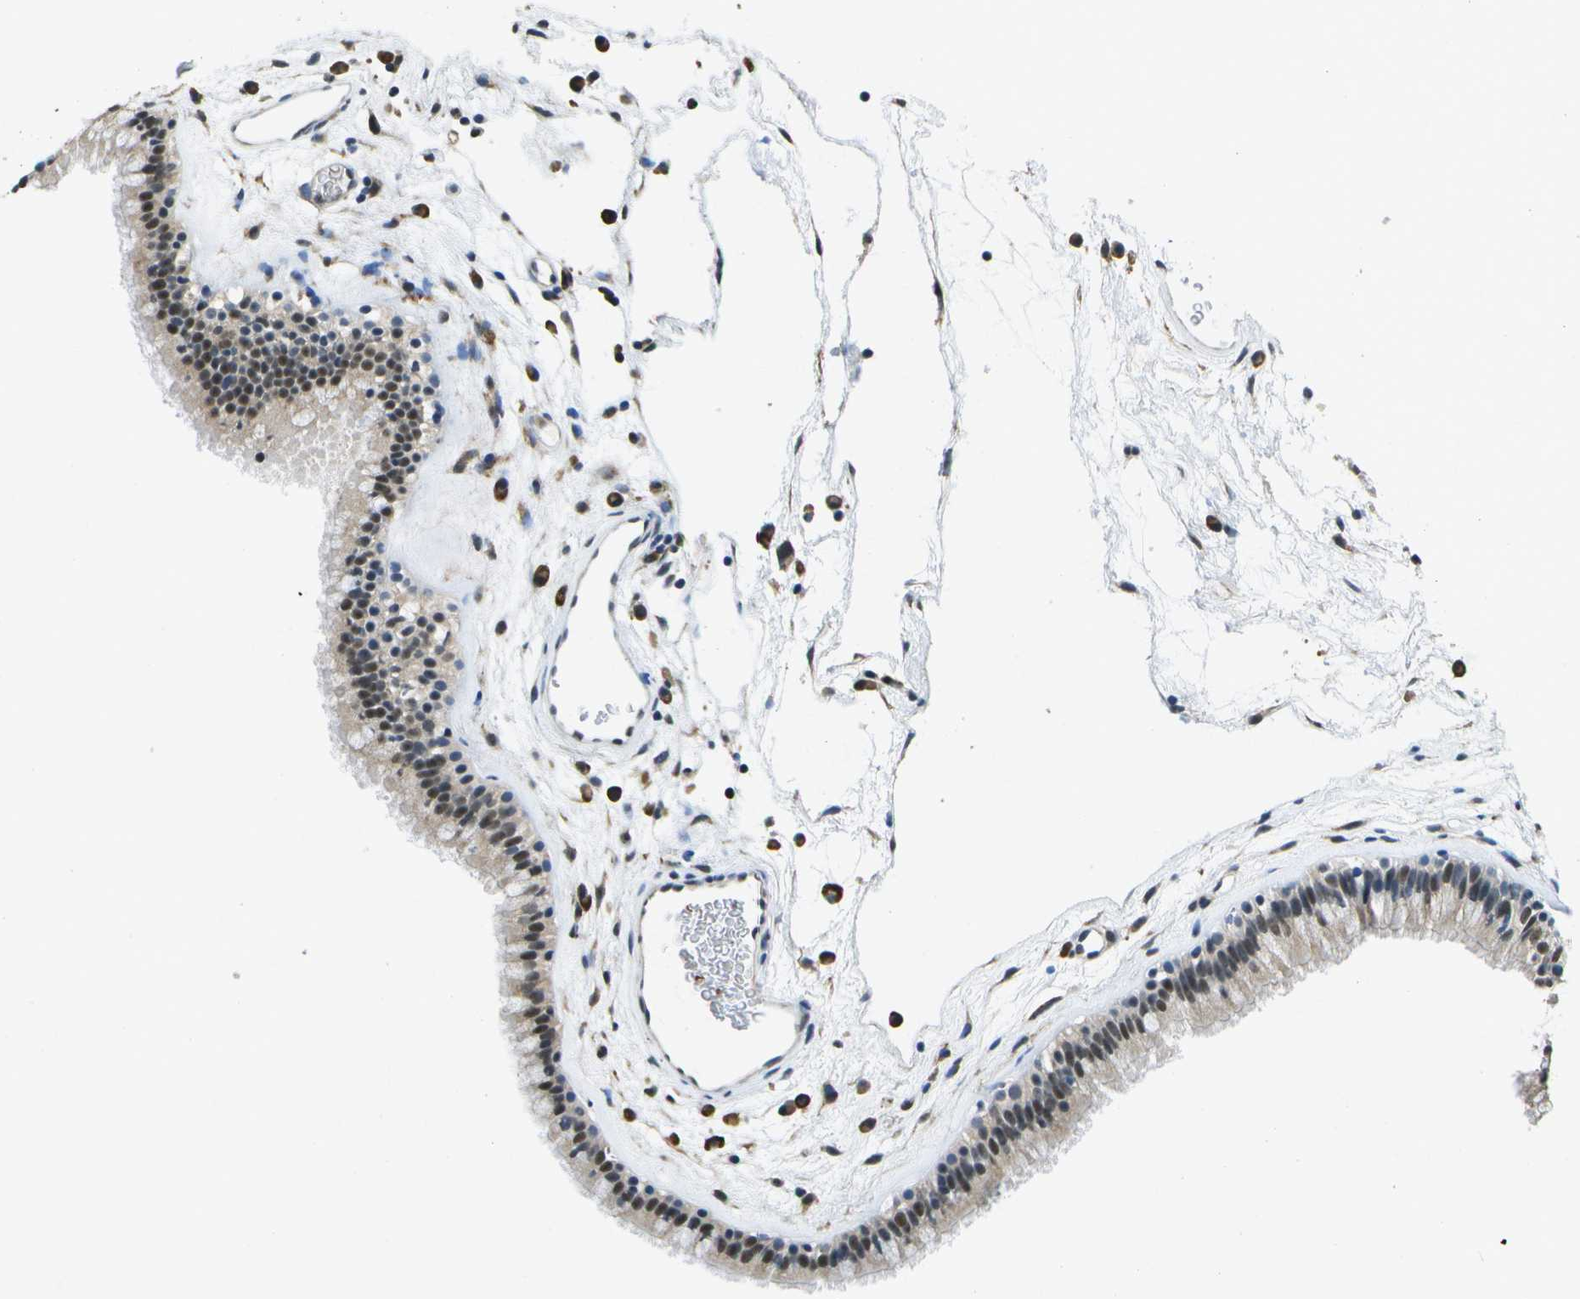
{"staining": {"intensity": "moderate", "quantity": "25%-75%", "location": "nuclear"}, "tissue": "nasopharynx", "cell_type": "Respiratory epithelial cells", "image_type": "normal", "snomed": [{"axis": "morphology", "description": "Normal tissue, NOS"}, {"axis": "morphology", "description": "Inflammation, NOS"}, {"axis": "topography", "description": "Nasopharynx"}], "caption": "Moderate nuclear positivity is appreciated in approximately 25%-75% of respiratory epithelial cells in benign nasopharynx. The staining was performed using DAB (3,3'-diaminobenzidine) to visualize the protein expression in brown, while the nuclei were stained in blue with hematoxylin (Magnification: 20x).", "gene": "DSE", "patient": {"sex": "male", "age": 48}}